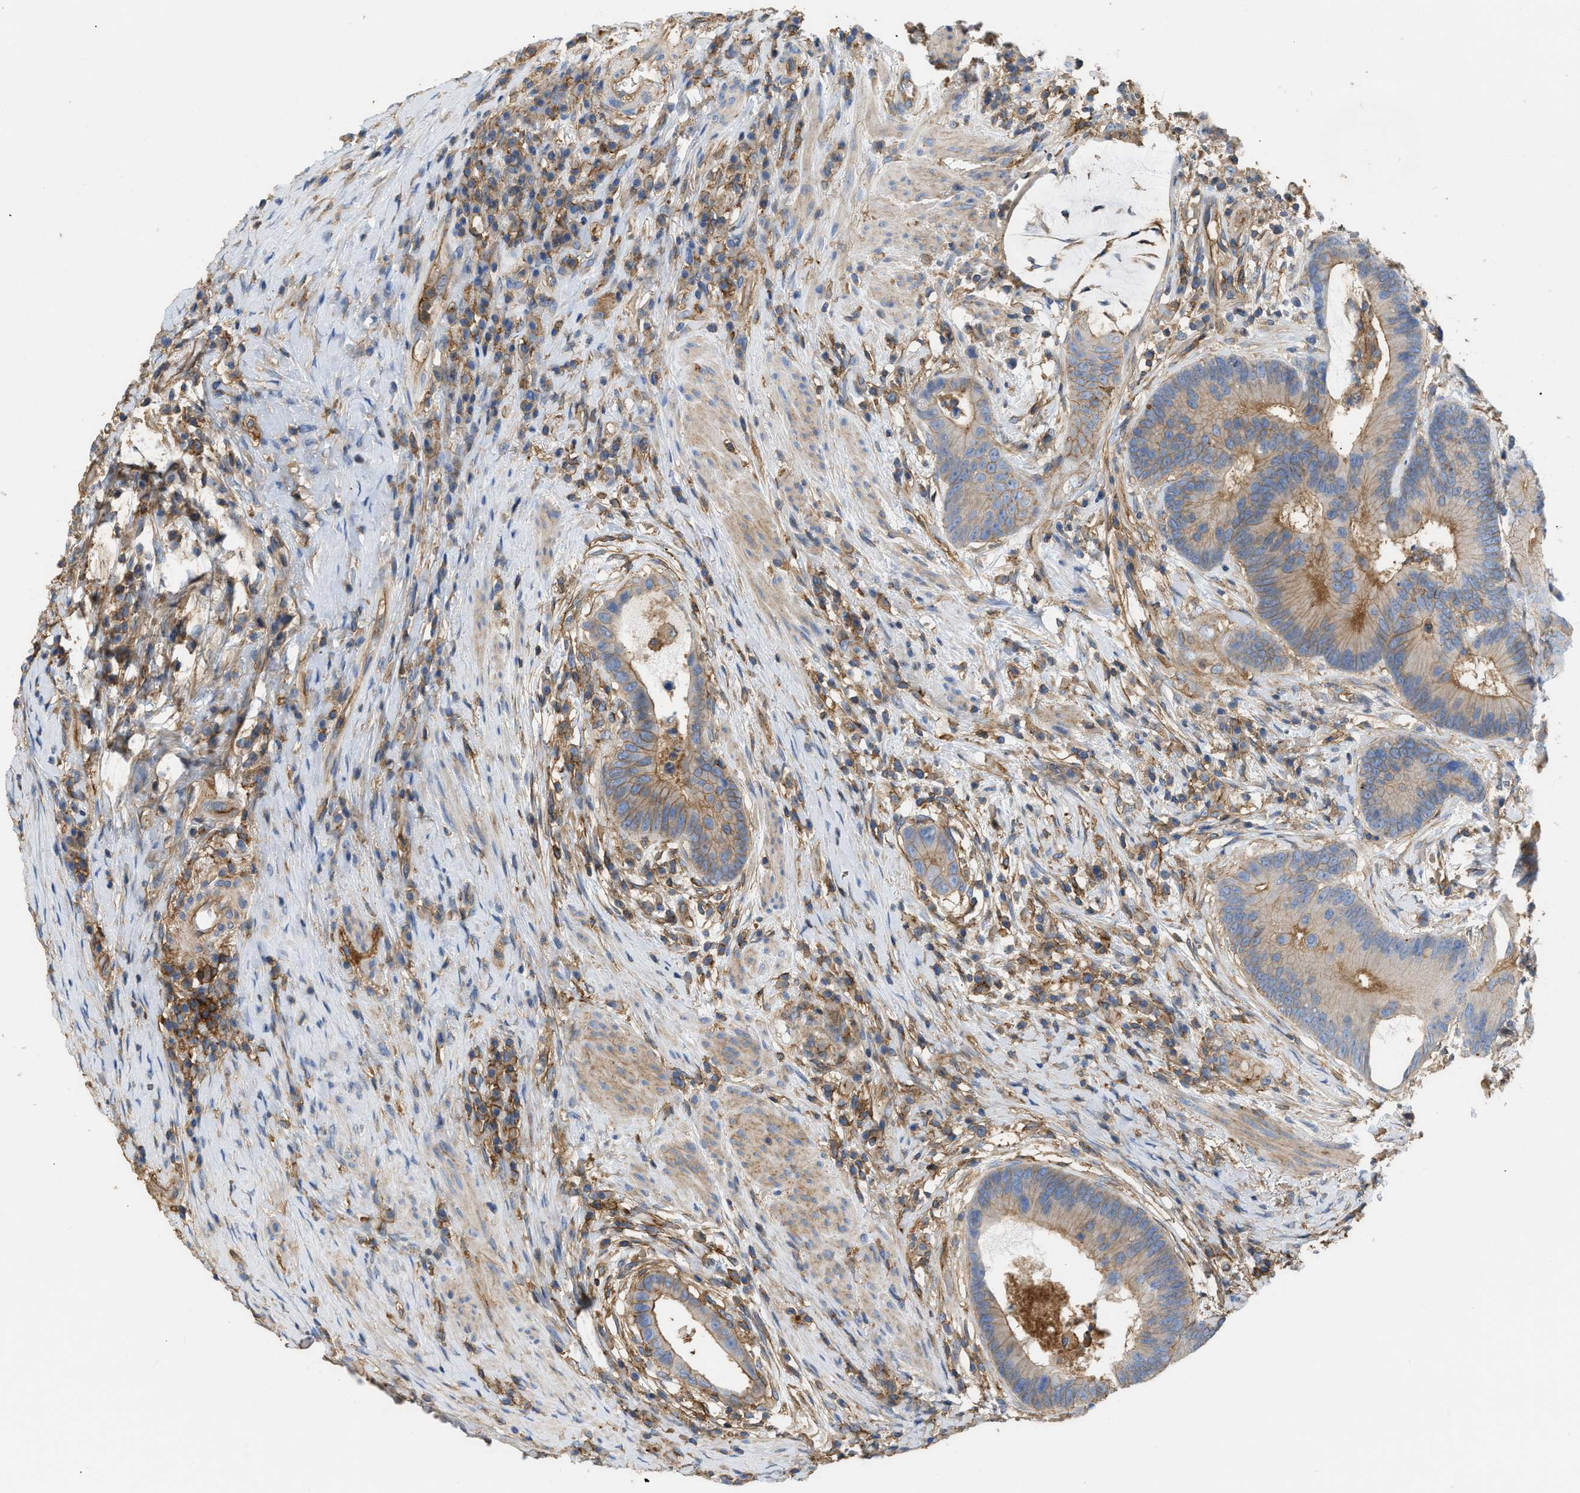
{"staining": {"intensity": "moderate", "quantity": "25%-75%", "location": "cytoplasmic/membranous"}, "tissue": "colorectal cancer", "cell_type": "Tumor cells", "image_type": "cancer", "snomed": [{"axis": "morphology", "description": "Adenocarcinoma, NOS"}, {"axis": "topography", "description": "Rectum"}], "caption": "DAB (3,3'-diaminobenzidine) immunohistochemical staining of human colorectal cancer reveals moderate cytoplasmic/membranous protein expression in approximately 25%-75% of tumor cells.", "gene": "GNB4", "patient": {"sex": "female", "age": 89}}